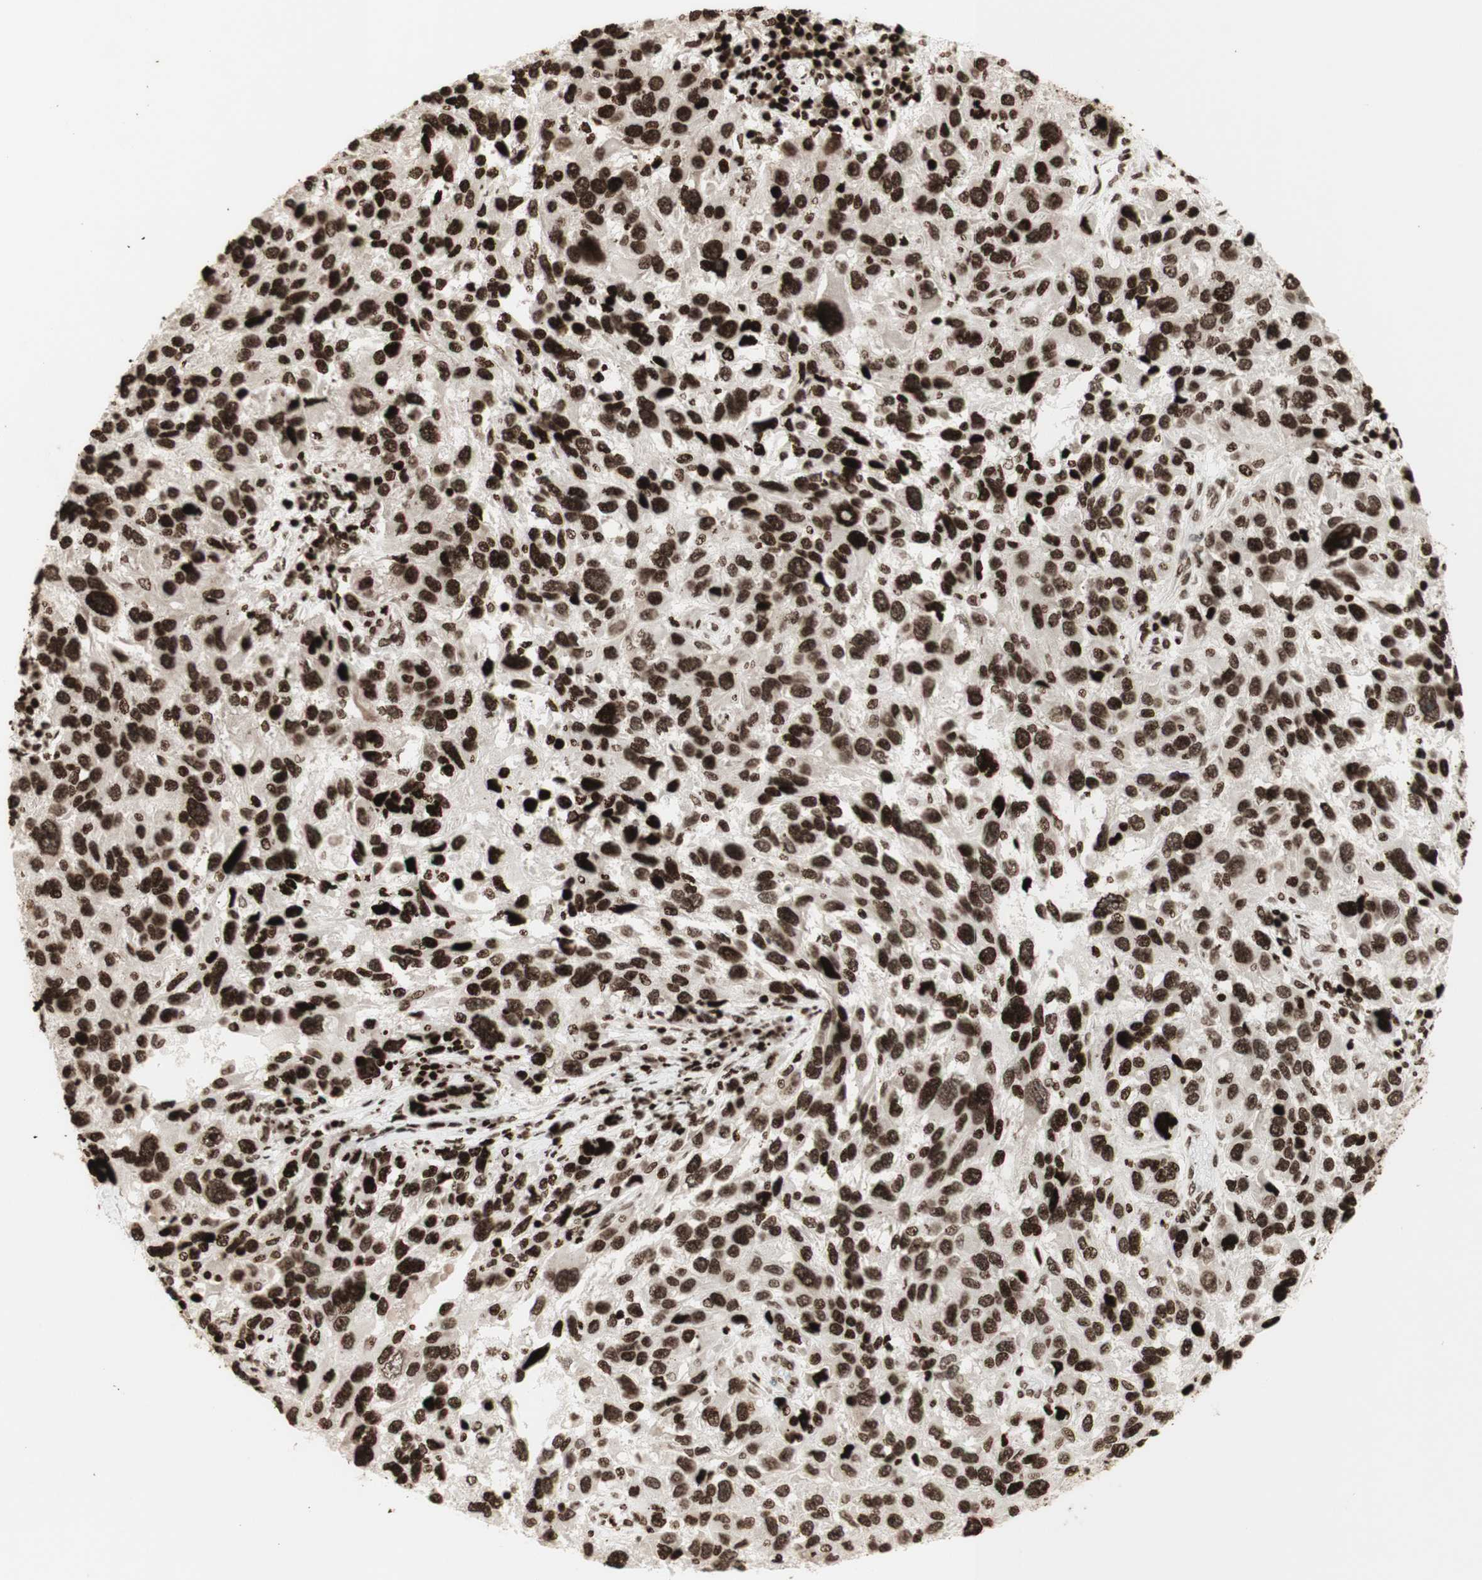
{"staining": {"intensity": "strong", "quantity": ">75%", "location": "nuclear"}, "tissue": "melanoma", "cell_type": "Tumor cells", "image_type": "cancer", "snomed": [{"axis": "morphology", "description": "Malignant melanoma, NOS"}, {"axis": "topography", "description": "Skin"}], "caption": "Tumor cells show high levels of strong nuclear positivity in approximately >75% of cells in melanoma.", "gene": "NCAPD2", "patient": {"sex": "male", "age": 53}}